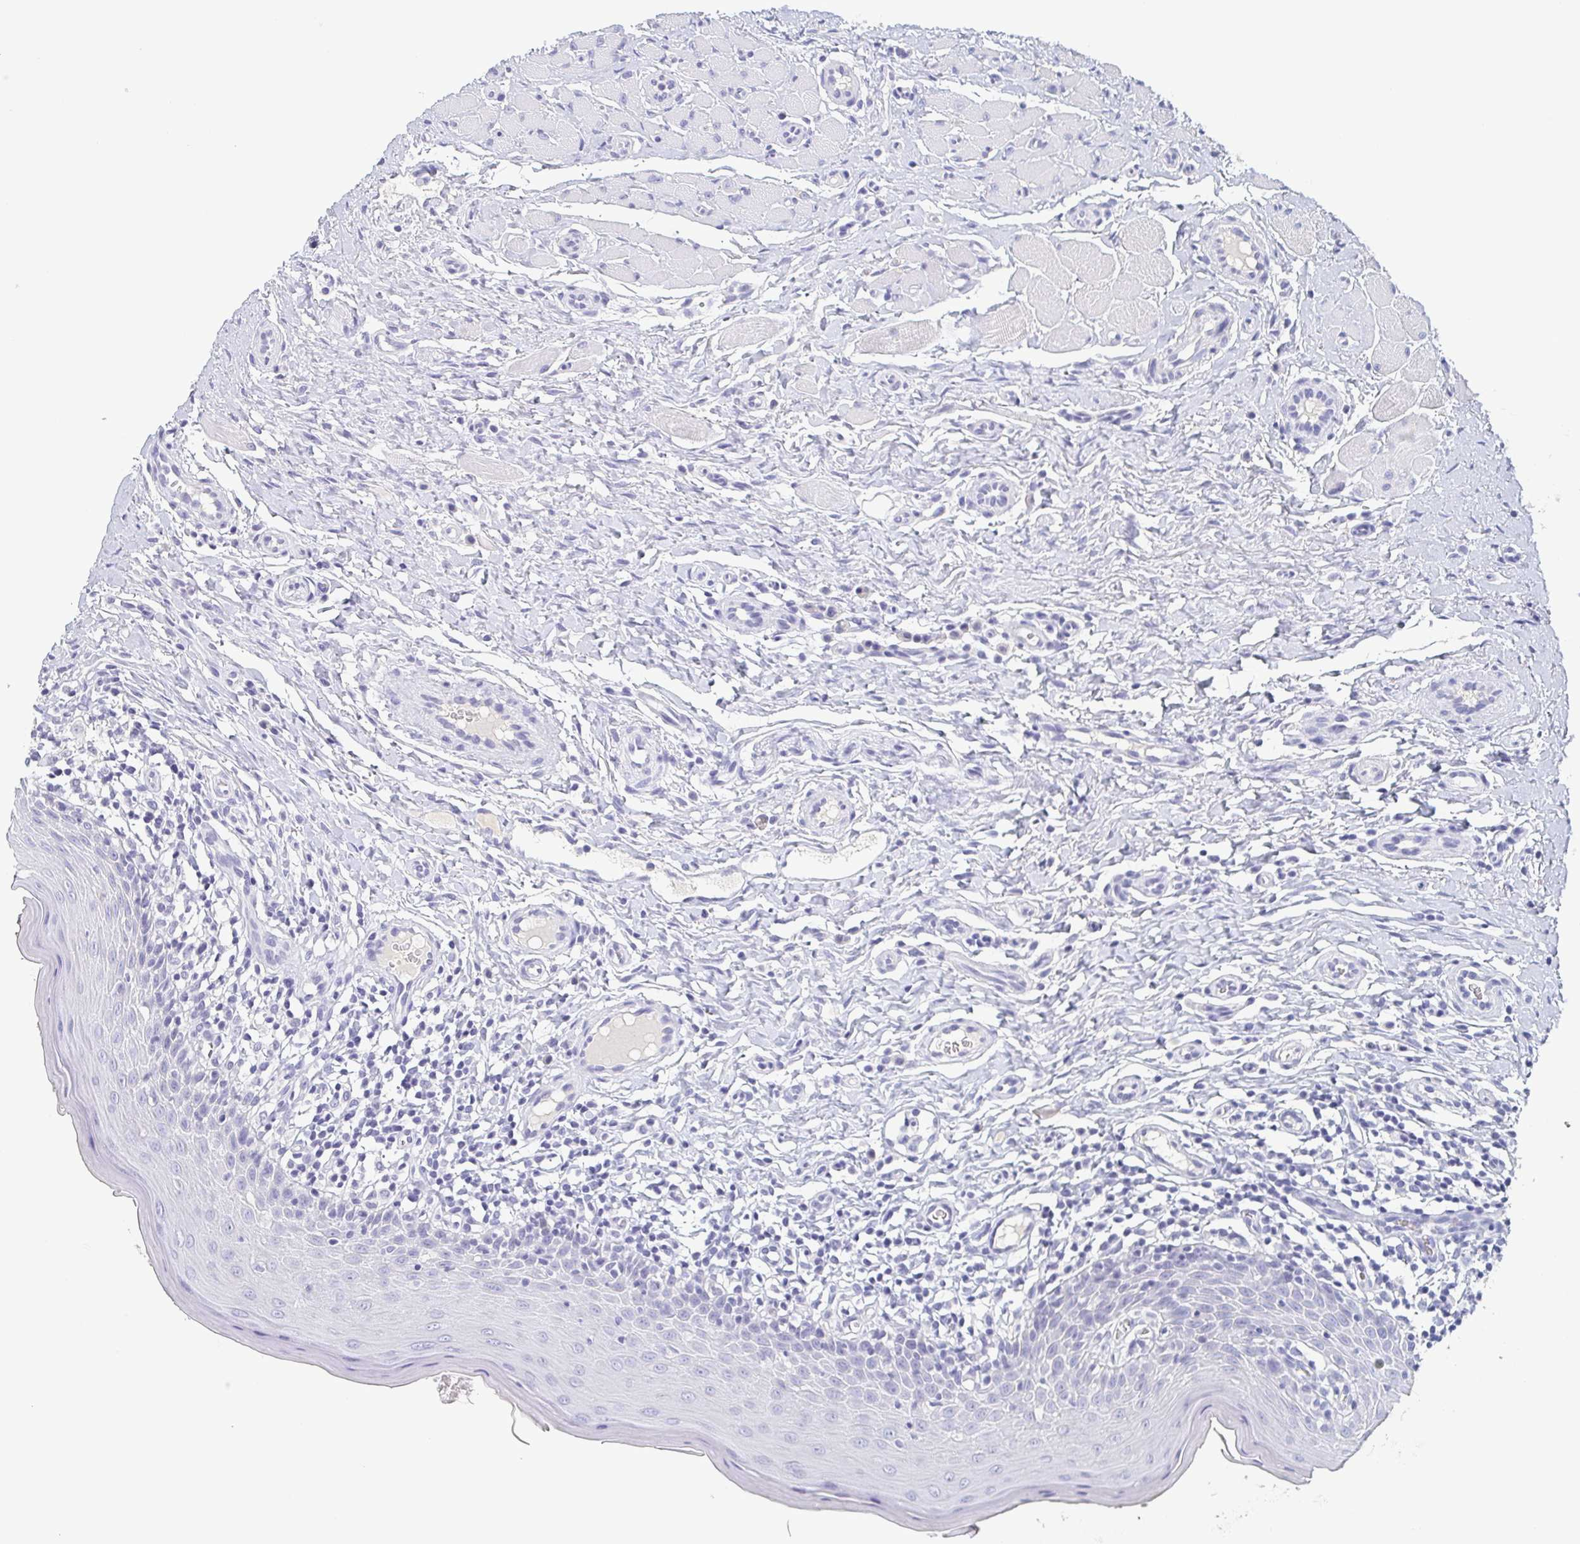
{"staining": {"intensity": "negative", "quantity": "none", "location": "none"}, "tissue": "oral mucosa", "cell_type": "Squamous epithelial cells", "image_type": "normal", "snomed": [{"axis": "morphology", "description": "Normal tissue, NOS"}, {"axis": "topography", "description": "Oral tissue"}, {"axis": "topography", "description": "Tounge, NOS"}], "caption": "Immunohistochemistry of benign human oral mucosa reveals no expression in squamous epithelial cells.", "gene": "ITLN1", "patient": {"sex": "female", "age": 58}}